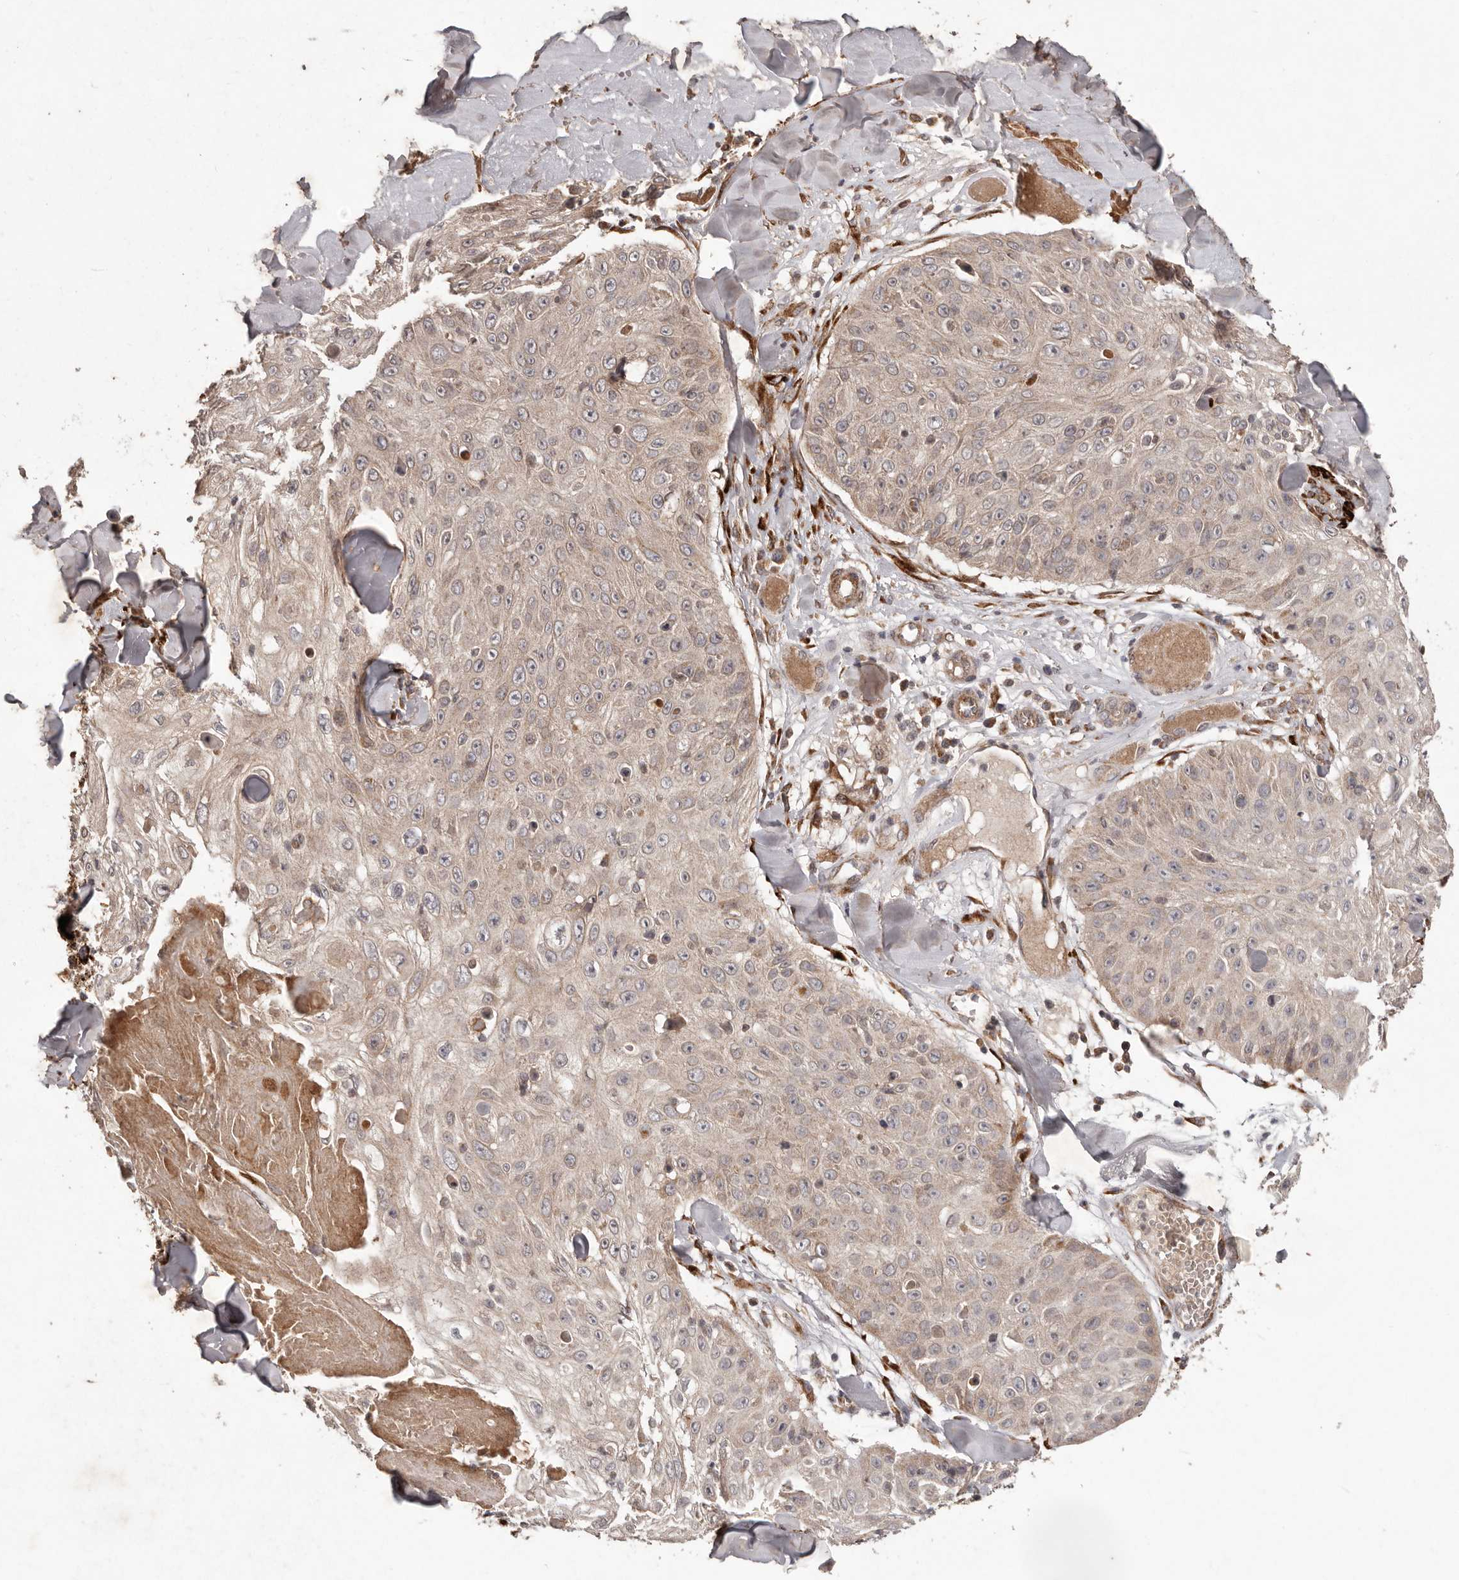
{"staining": {"intensity": "weak", "quantity": ">75%", "location": "cytoplasmic/membranous"}, "tissue": "skin cancer", "cell_type": "Tumor cells", "image_type": "cancer", "snomed": [{"axis": "morphology", "description": "Squamous cell carcinoma, NOS"}, {"axis": "topography", "description": "Skin"}], "caption": "This is an image of immunohistochemistry (IHC) staining of skin cancer, which shows weak expression in the cytoplasmic/membranous of tumor cells.", "gene": "PLOD2", "patient": {"sex": "male", "age": 86}}